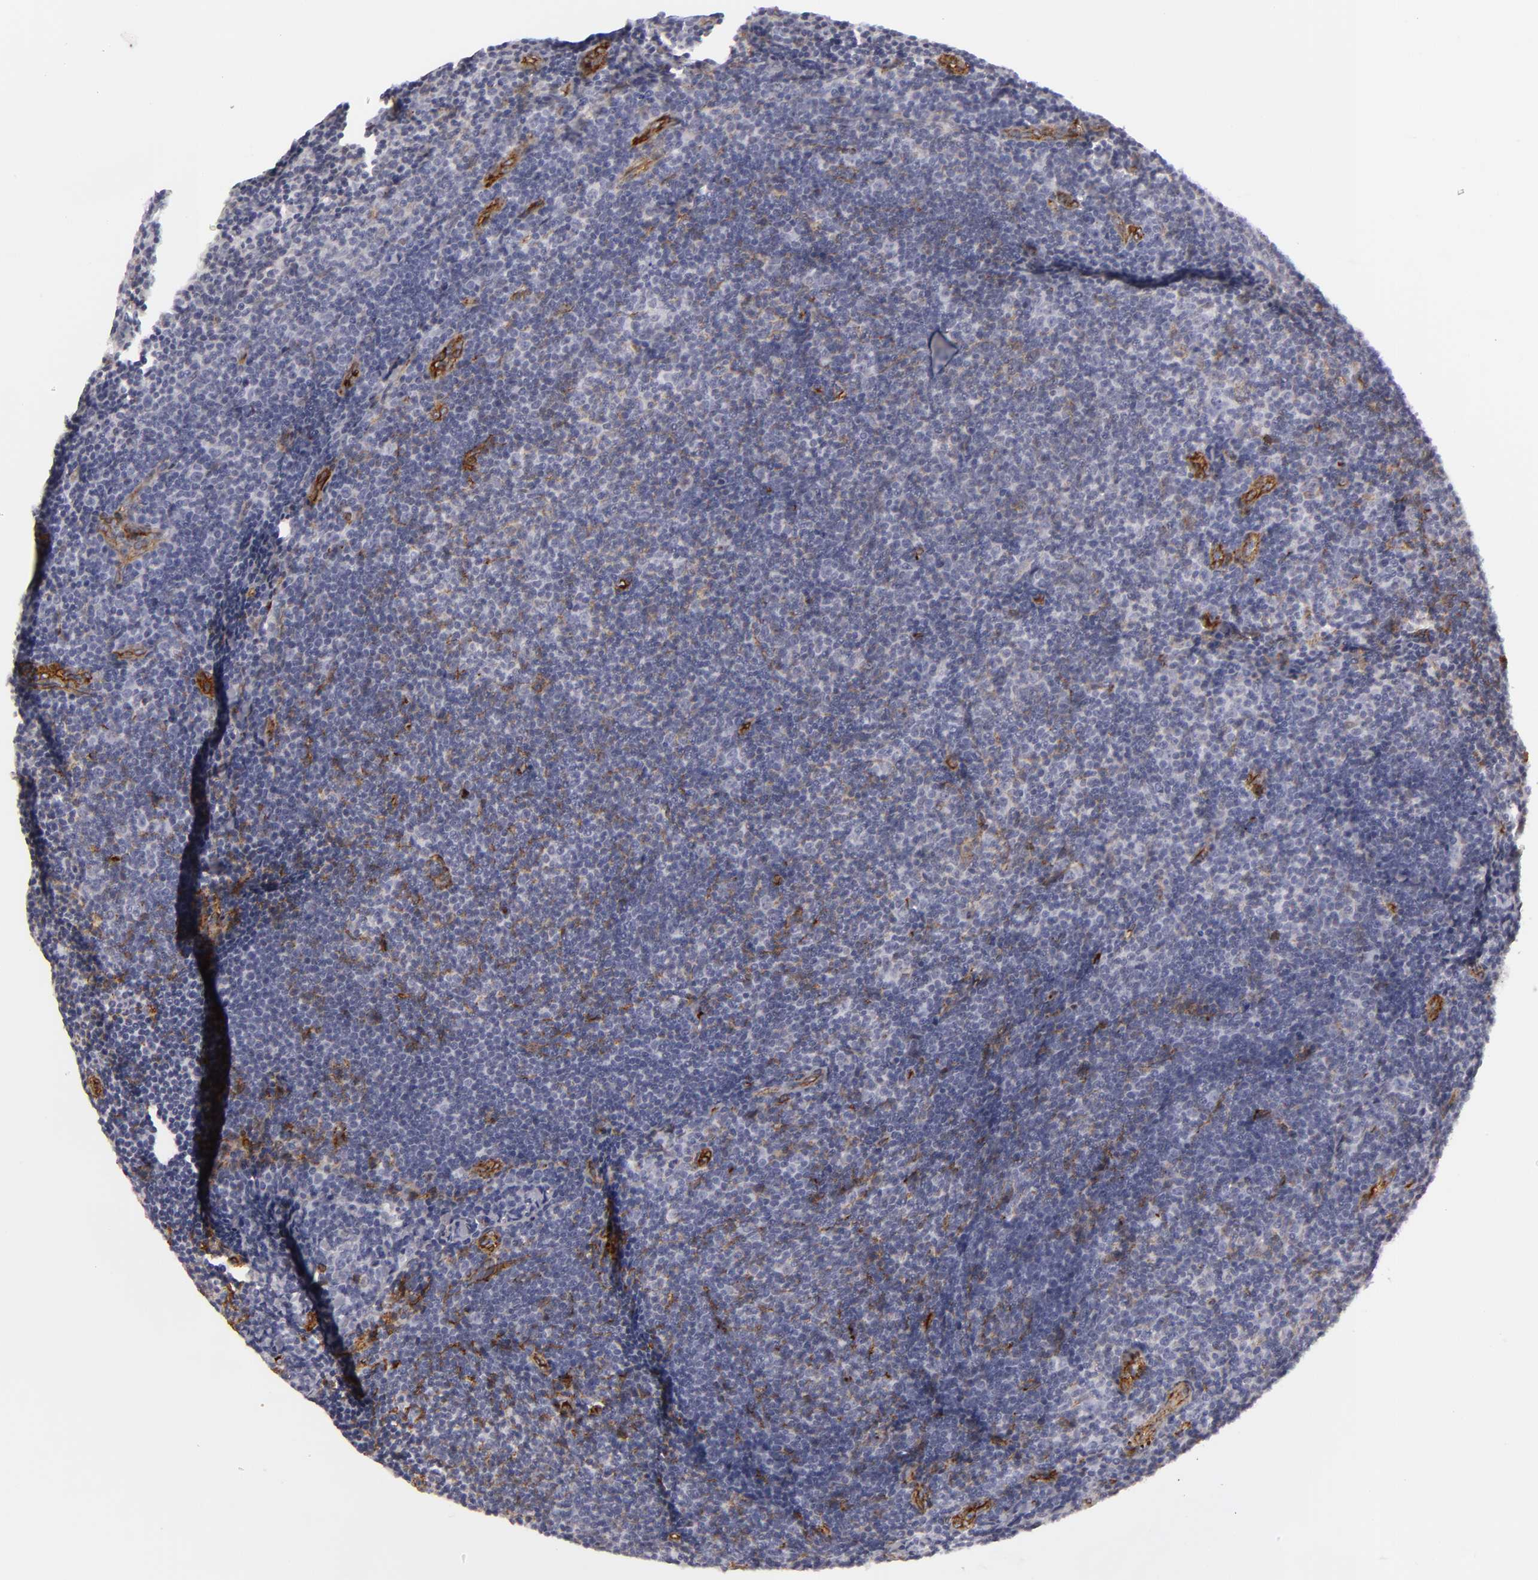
{"staining": {"intensity": "negative", "quantity": "none", "location": "none"}, "tissue": "lymphoma", "cell_type": "Tumor cells", "image_type": "cancer", "snomed": [{"axis": "morphology", "description": "Malignant lymphoma, non-Hodgkin's type, Low grade"}, {"axis": "topography", "description": "Lymph node"}], "caption": "Immunohistochemistry (IHC) micrograph of neoplastic tissue: human malignant lymphoma, non-Hodgkin's type (low-grade) stained with DAB (3,3'-diaminobenzidine) shows no significant protein positivity in tumor cells. (Brightfield microscopy of DAB (3,3'-diaminobenzidine) immunohistochemistry at high magnification).", "gene": "MCAM", "patient": {"sex": "male", "age": 49}}